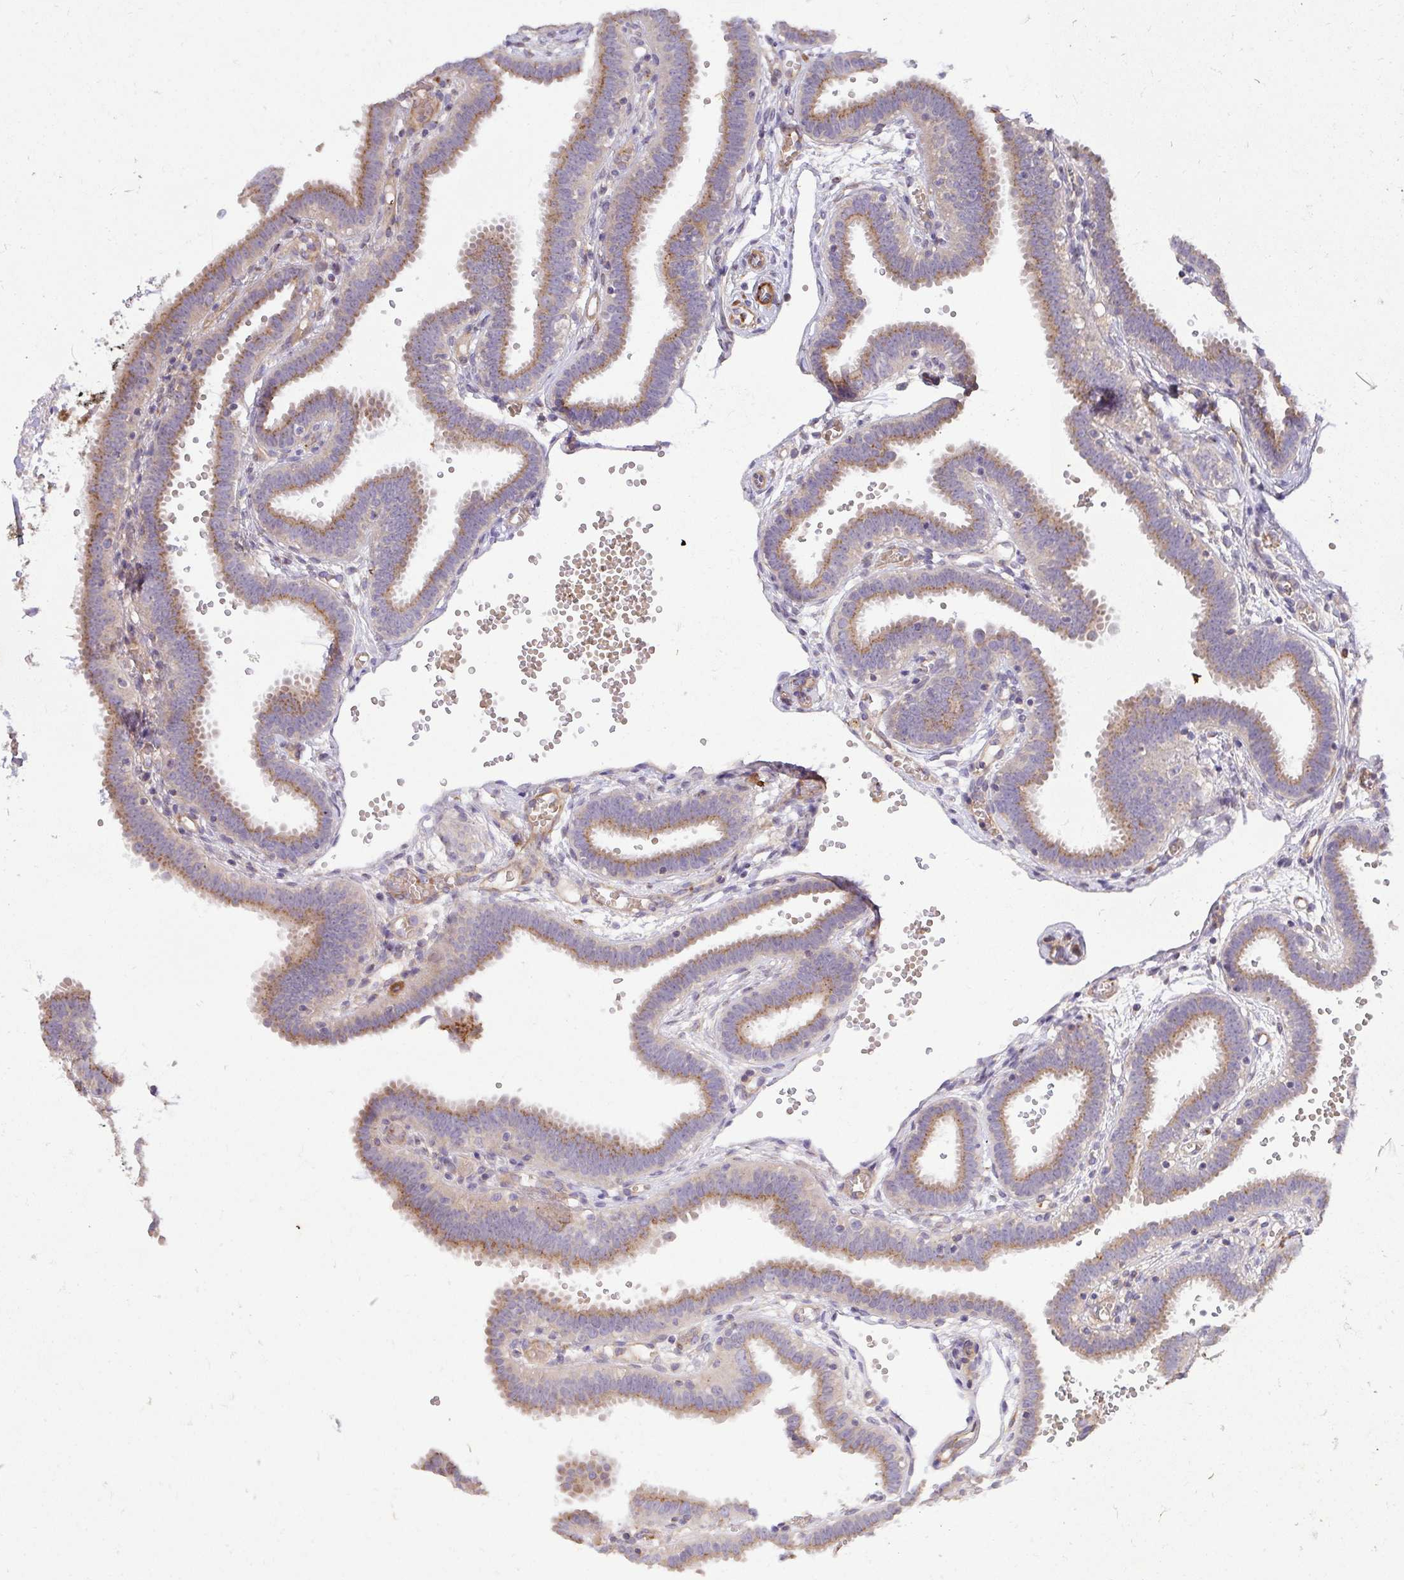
{"staining": {"intensity": "moderate", "quantity": ">75%", "location": "cytoplasmic/membranous"}, "tissue": "fallopian tube", "cell_type": "Glandular cells", "image_type": "normal", "snomed": [{"axis": "morphology", "description": "Normal tissue, NOS"}, {"axis": "topography", "description": "Fallopian tube"}], "caption": "A high-resolution image shows immunohistochemistry staining of normal fallopian tube, which displays moderate cytoplasmic/membranous staining in approximately >75% of glandular cells. Immunohistochemistry stains the protein of interest in brown and the nuclei are stained blue.", "gene": "TM9SF4", "patient": {"sex": "female", "age": 37}}